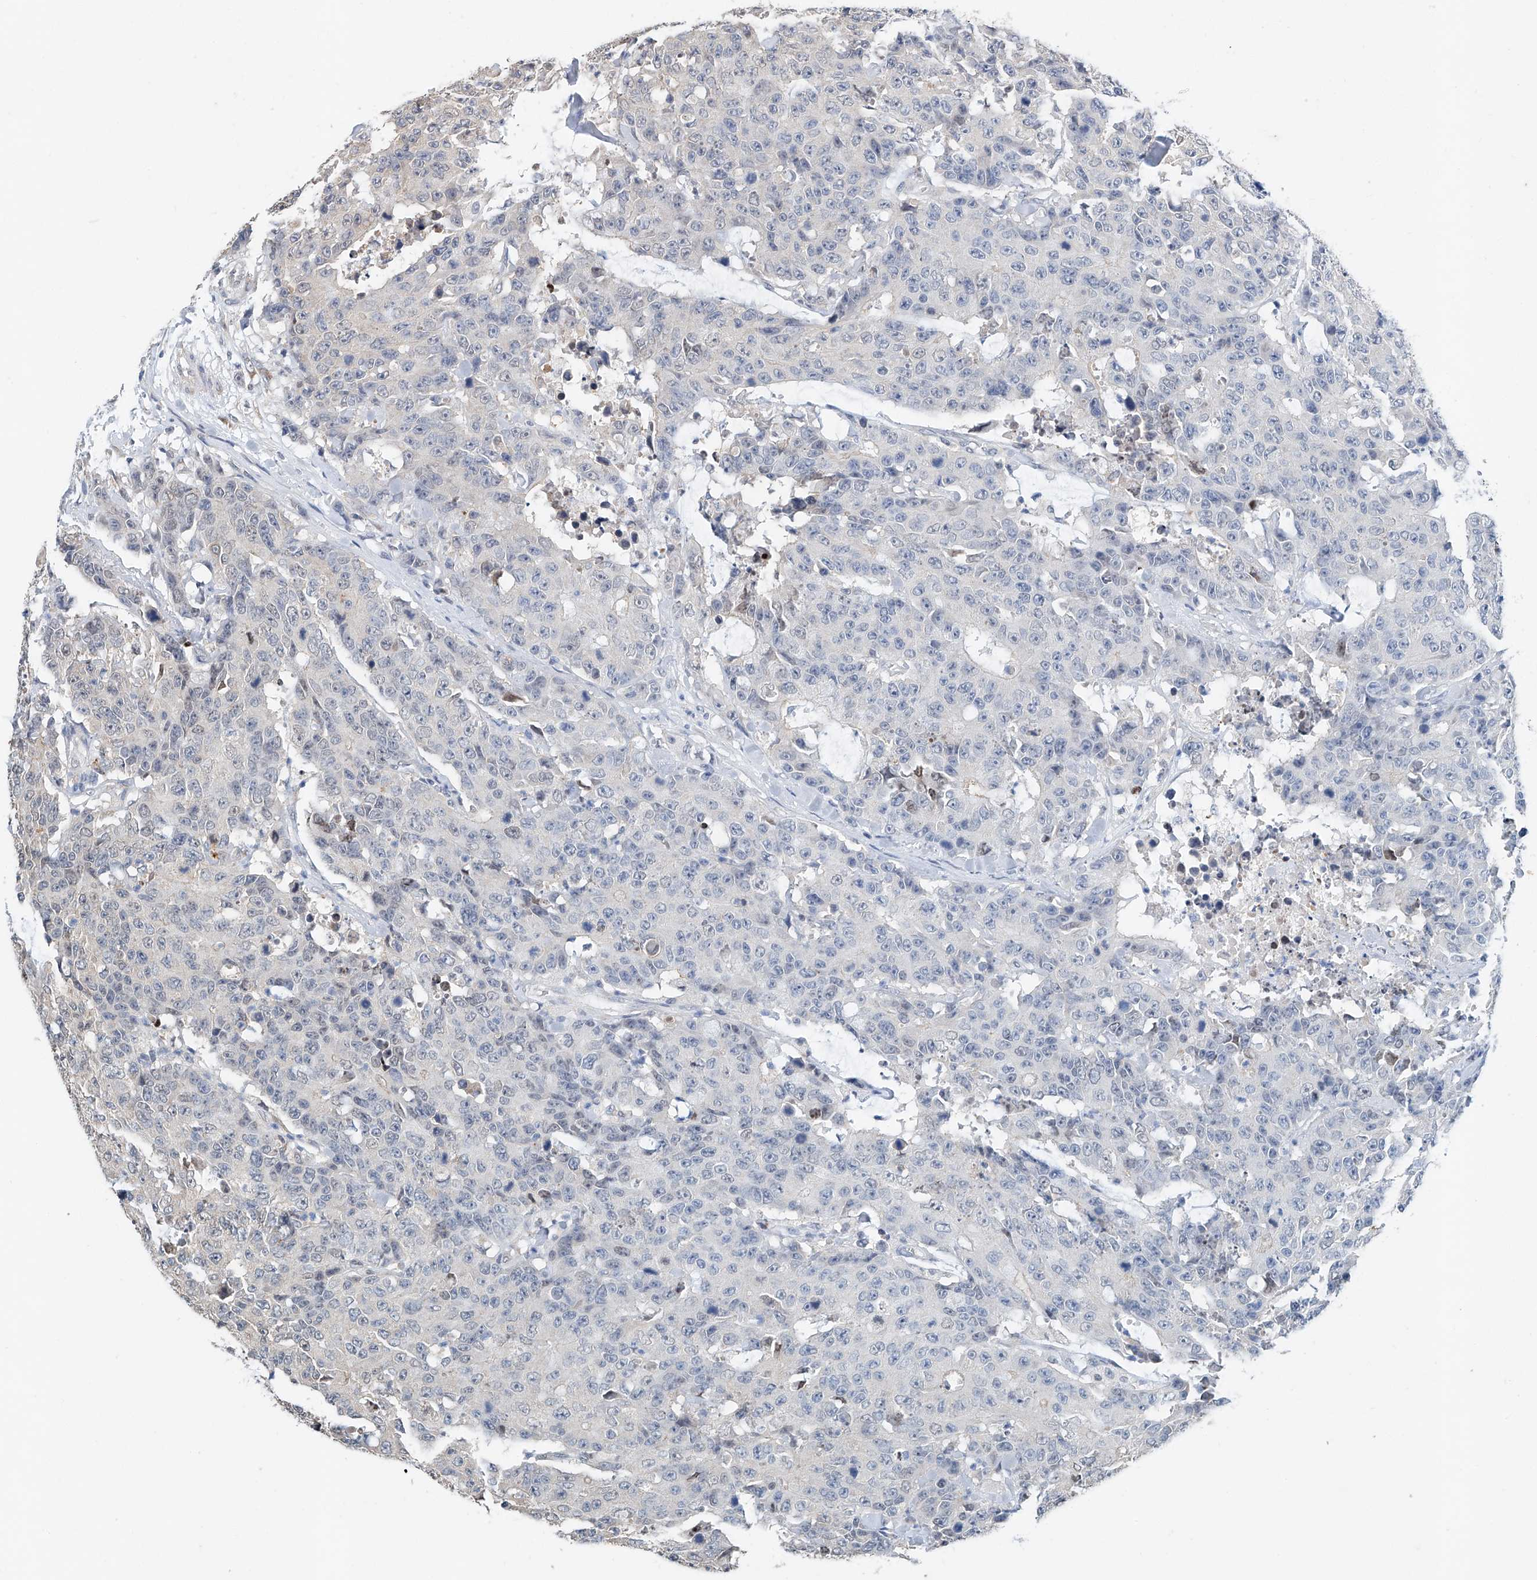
{"staining": {"intensity": "negative", "quantity": "none", "location": "none"}, "tissue": "colorectal cancer", "cell_type": "Tumor cells", "image_type": "cancer", "snomed": [{"axis": "morphology", "description": "Adenocarcinoma, NOS"}, {"axis": "topography", "description": "Colon"}], "caption": "High power microscopy image of an immunohistochemistry histopathology image of colorectal cancer (adenocarcinoma), revealing no significant positivity in tumor cells.", "gene": "CTDP1", "patient": {"sex": "female", "age": 86}}